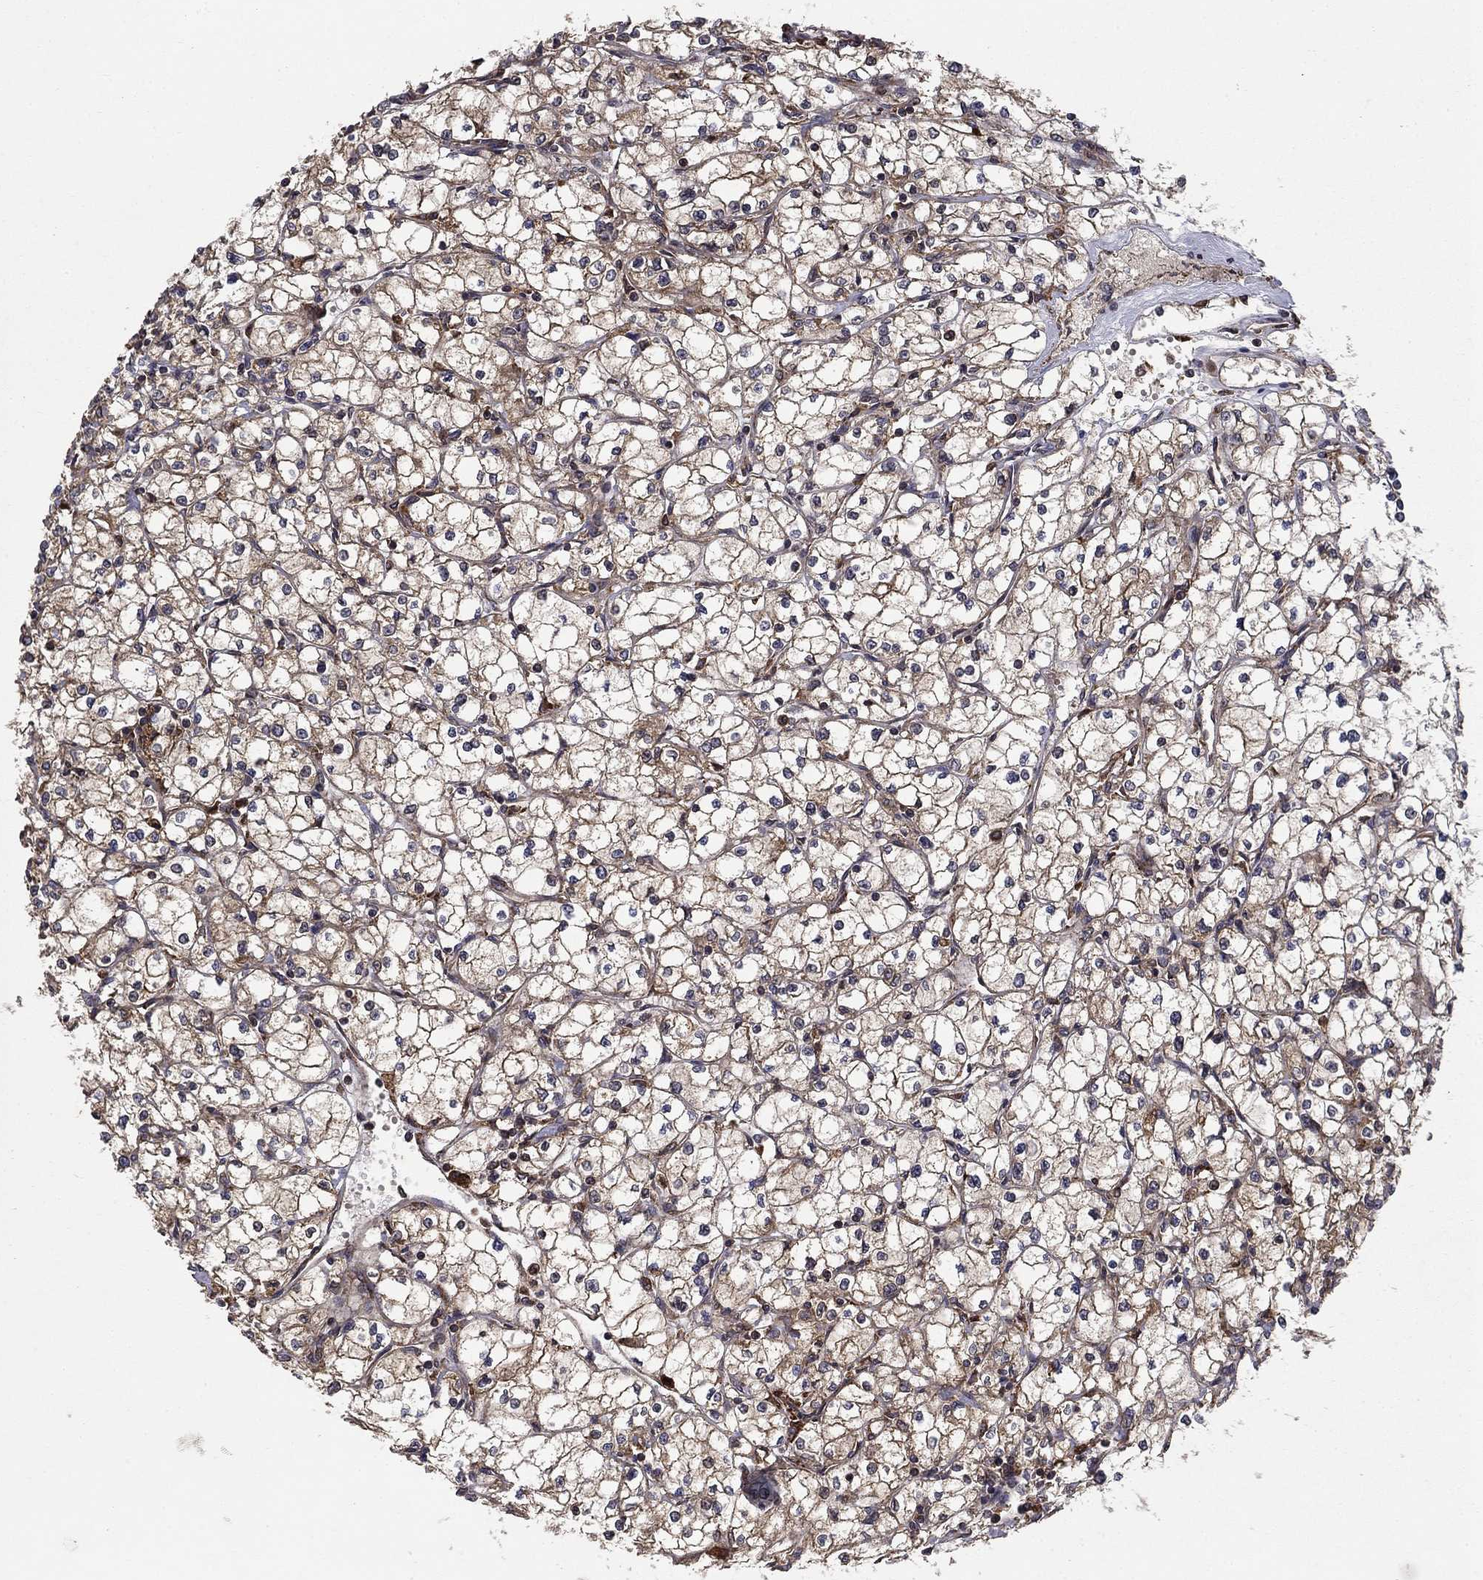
{"staining": {"intensity": "weak", "quantity": "25%-75%", "location": "cytoplasmic/membranous"}, "tissue": "renal cancer", "cell_type": "Tumor cells", "image_type": "cancer", "snomed": [{"axis": "morphology", "description": "Adenocarcinoma, NOS"}, {"axis": "topography", "description": "Kidney"}], "caption": "Protein staining by IHC exhibits weak cytoplasmic/membranous staining in approximately 25%-75% of tumor cells in renal cancer (adenocarcinoma).", "gene": "BABAM2", "patient": {"sex": "male", "age": 67}}